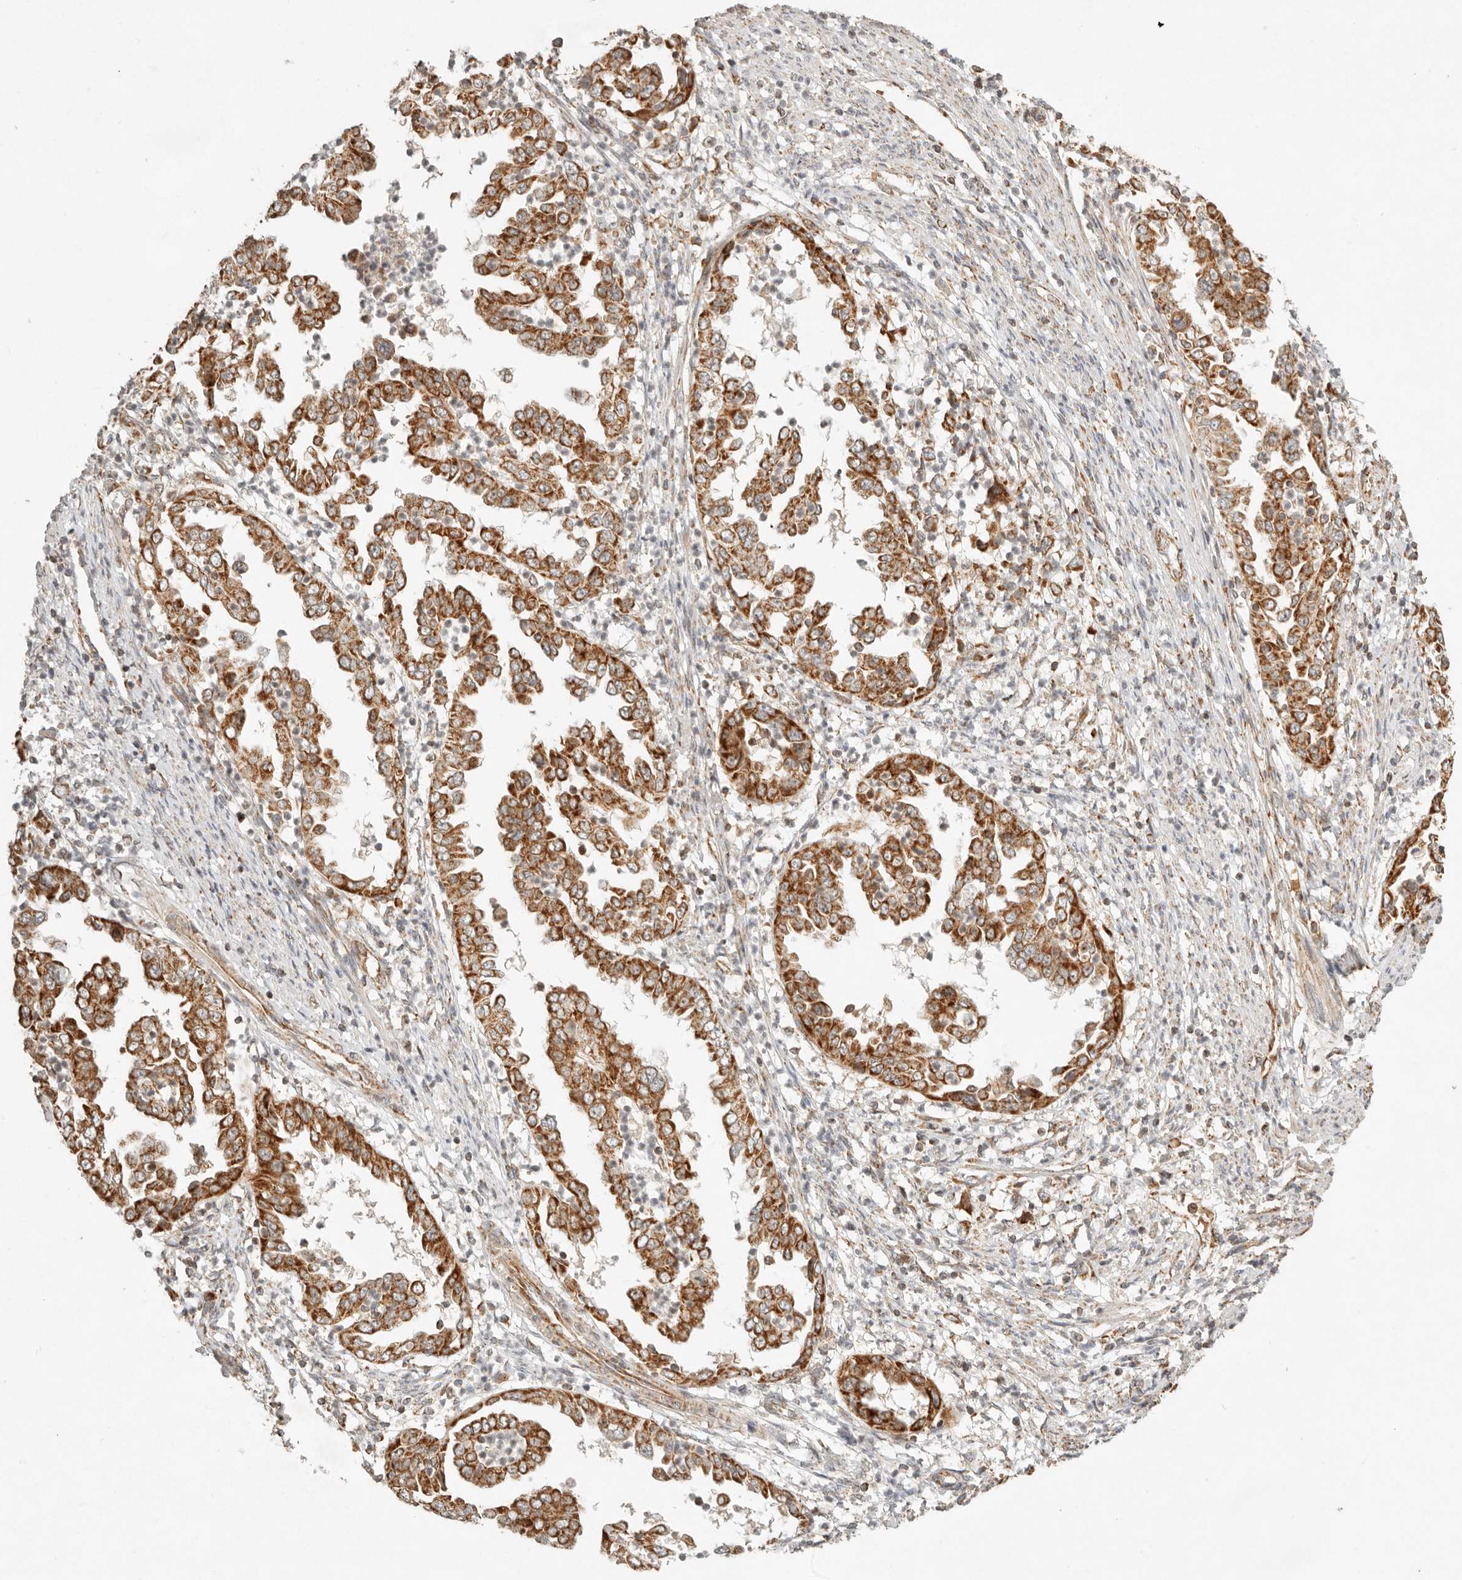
{"staining": {"intensity": "strong", "quantity": ">75%", "location": "cytoplasmic/membranous"}, "tissue": "endometrial cancer", "cell_type": "Tumor cells", "image_type": "cancer", "snomed": [{"axis": "morphology", "description": "Adenocarcinoma, NOS"}, {"axis": "topography", "description": "Endometrium"}], "caption": "Immunohistochemistry (IHC) (DAB) staining of endometrial cancer exhibits strong cytoplasmic/membranous protein expression in about >75% of tumor cells. (DAB (3,3'-diaminobenzidine) IHC, brown staining for protein, blue staining for nuclei).", "gene": "MRPL55", "patient": {"sex": "female", "age": 85}}